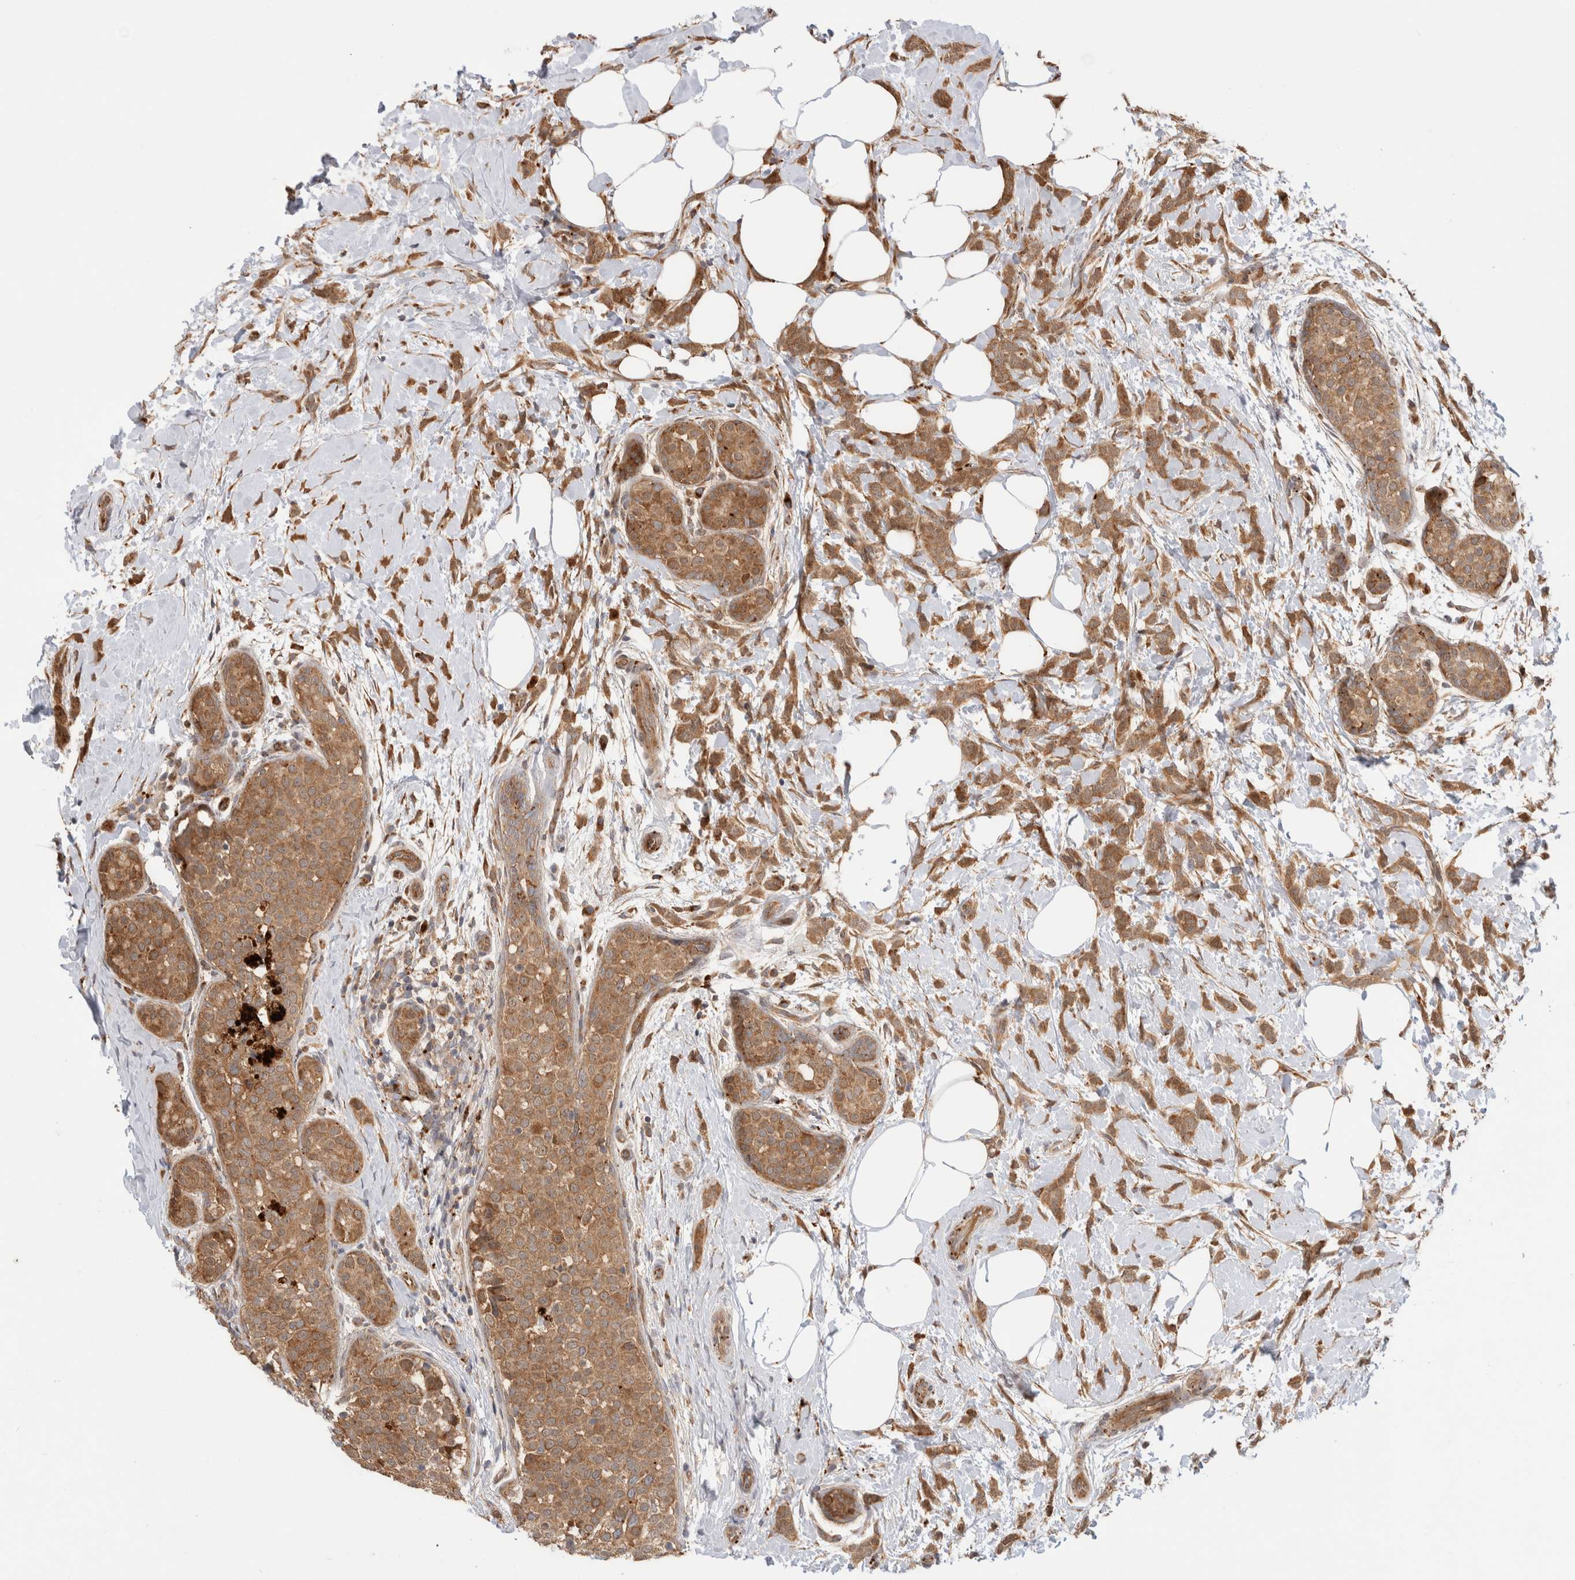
{"staining": {"intensity": "moderate", "quantity": ">75%", "location": "cytoplasmic/membranous"}, "tissue": "breast cancer", "cell_type": "Tumor cells", "image_type": "cancer", "snomed": [{"axis": "morphology", "description": "Lobular carcinoma, in situ"}, {"axis": "morphology", "description": "Lobular carcinoma"}, {"axis": "topography", "description": "Breast"}], "caption": "Breast cancer stained with a protein marker exhibits moderate staining in tumor cells.", "gene": "ACTL9", "patient": {"sex": "female", "age": 41}}